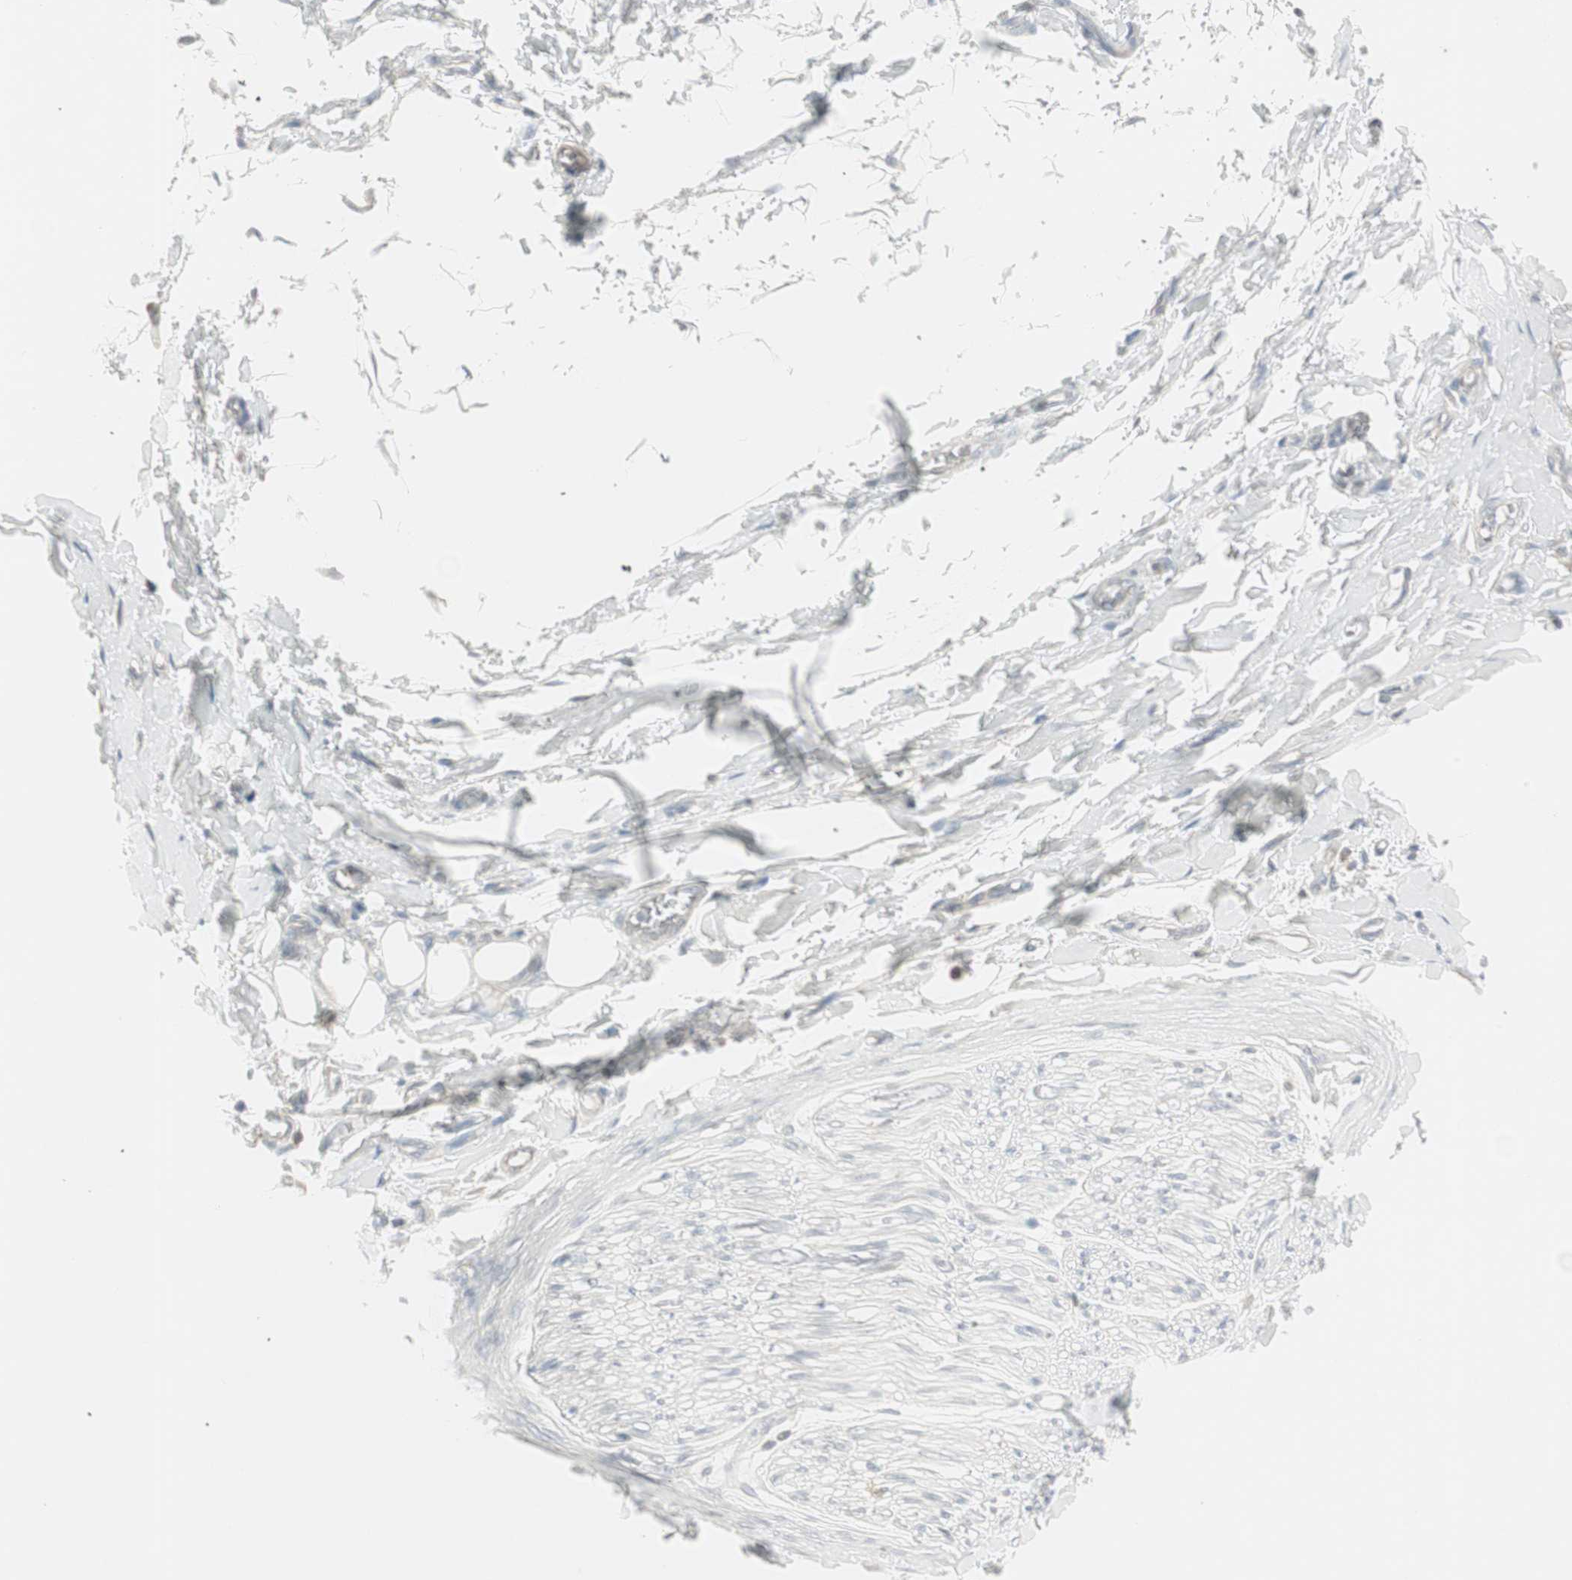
{"staining": {"intensity": "negative", "quantity": "none", "location": "none"}, "tissue": "adipose tissue", "cell_type": "Adipocytes", "image_type": "normal", "snomed": [{"axis": "morphology", "description": "Normal tissue, NOS"}, {"axis": "morphology", "description": "Adenocarcinoma, NOS"}, {"axis": "topography", "description": "Esophagus"}], "caption": "Immunohistochemistry of normal human adipose tissue shows no expression in adipocytes.", "gene": "MAP4K4", "patient": {"sex": "male", "age": 62}}